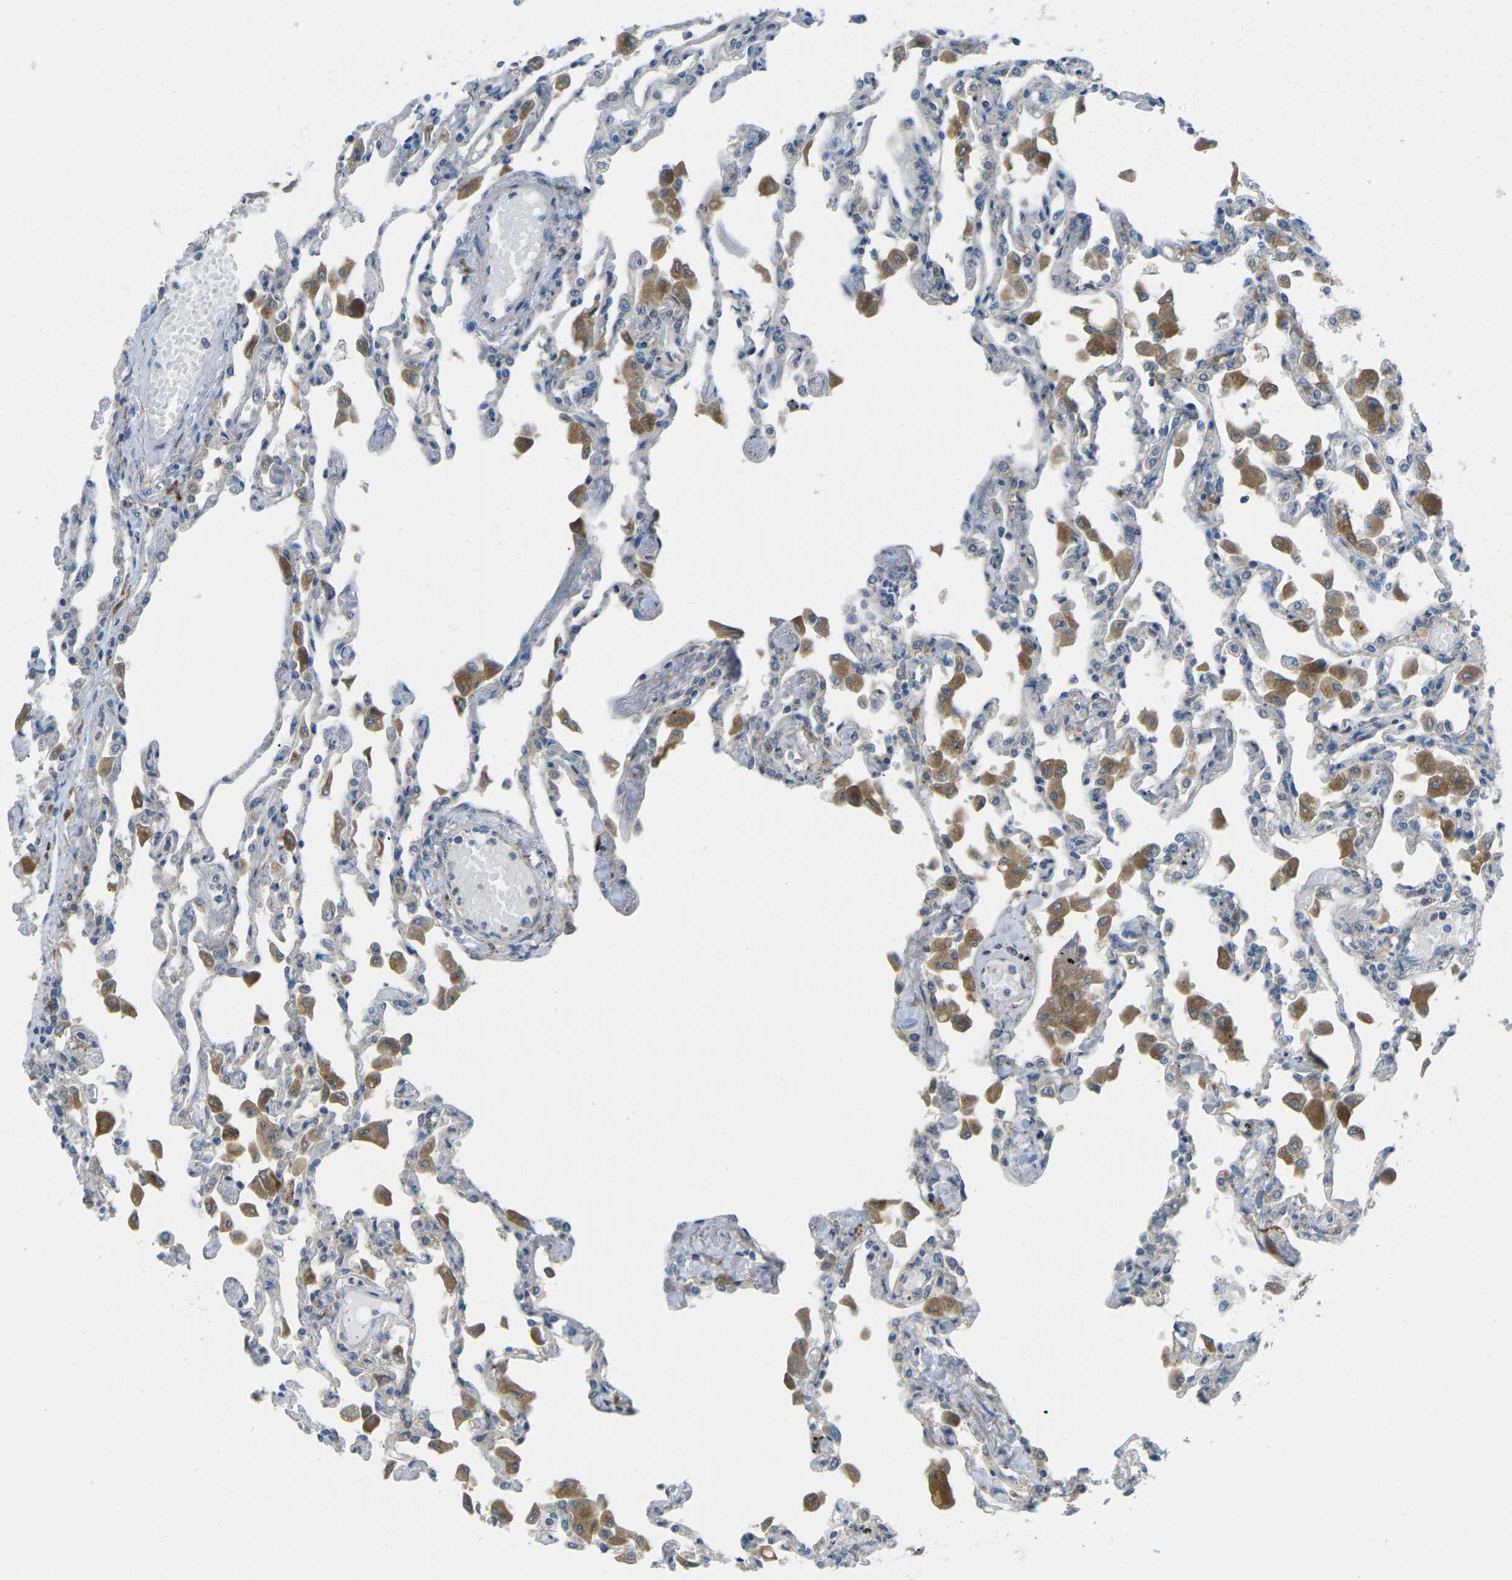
{"staining": {"intensity": "negative", "quantity": "none", "location": "none"}, "tissue": "lung", "cell_type": "Alveolar cells", "image_type": "normal", "snomed": [{"axis": "morphology", "description": "Normal tissue, NOS"}, {"axis": "topography", "description": "Bronchus"}, {"axis": "topography", "description": "Lung"}], "caption": "DAB immunohistochemical staining of normal human lung reveals no significant expression in alveolar cells. (Brightfield microscopy of DAB IHC at high magnification).", "gene": "MYLK4", "patient": {"sex": "female", "age": 49}}